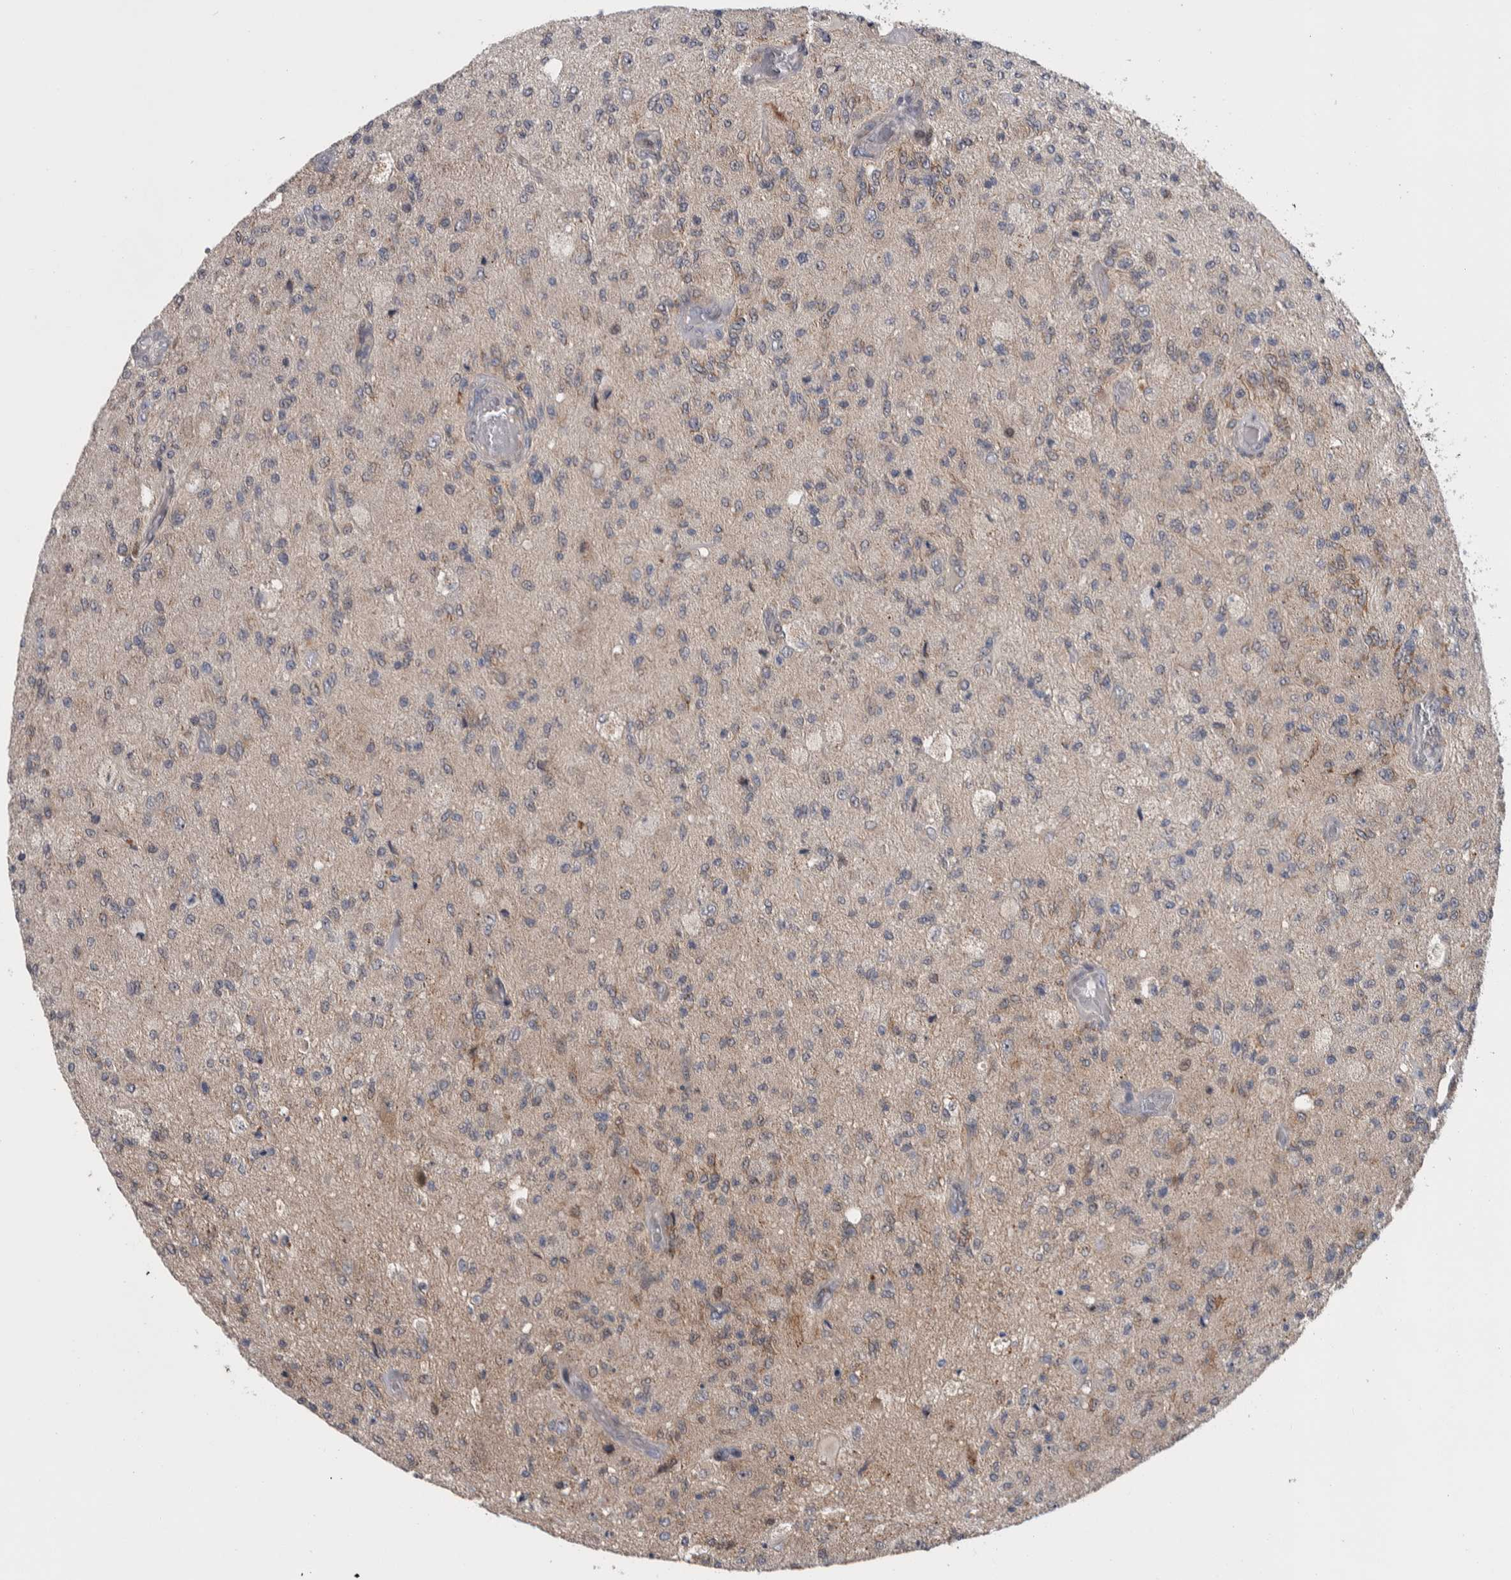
{"staining": {"intensity": "weak", "quantity": "<25%", "location": "cytoplasmic/membranous"}, "tissue": "glioma", "cell_type": "Tumor cells", "image_type": "cancer", "snomed": [{"axis": "morphology", "description": "Normal tissue, NOS"}, {"axis": "morphology", "description": "Glioma, malignant, High grade"}, {"axis": "topography", "description": "Cerebral cortex"}], "caption": "The immunohistochemistry (IHC) photomicrograph has no significant positivity in tumor cells of glioma tissue.", "gene": "PRRG4", "patient": {"sex": "male", "age": 77}}